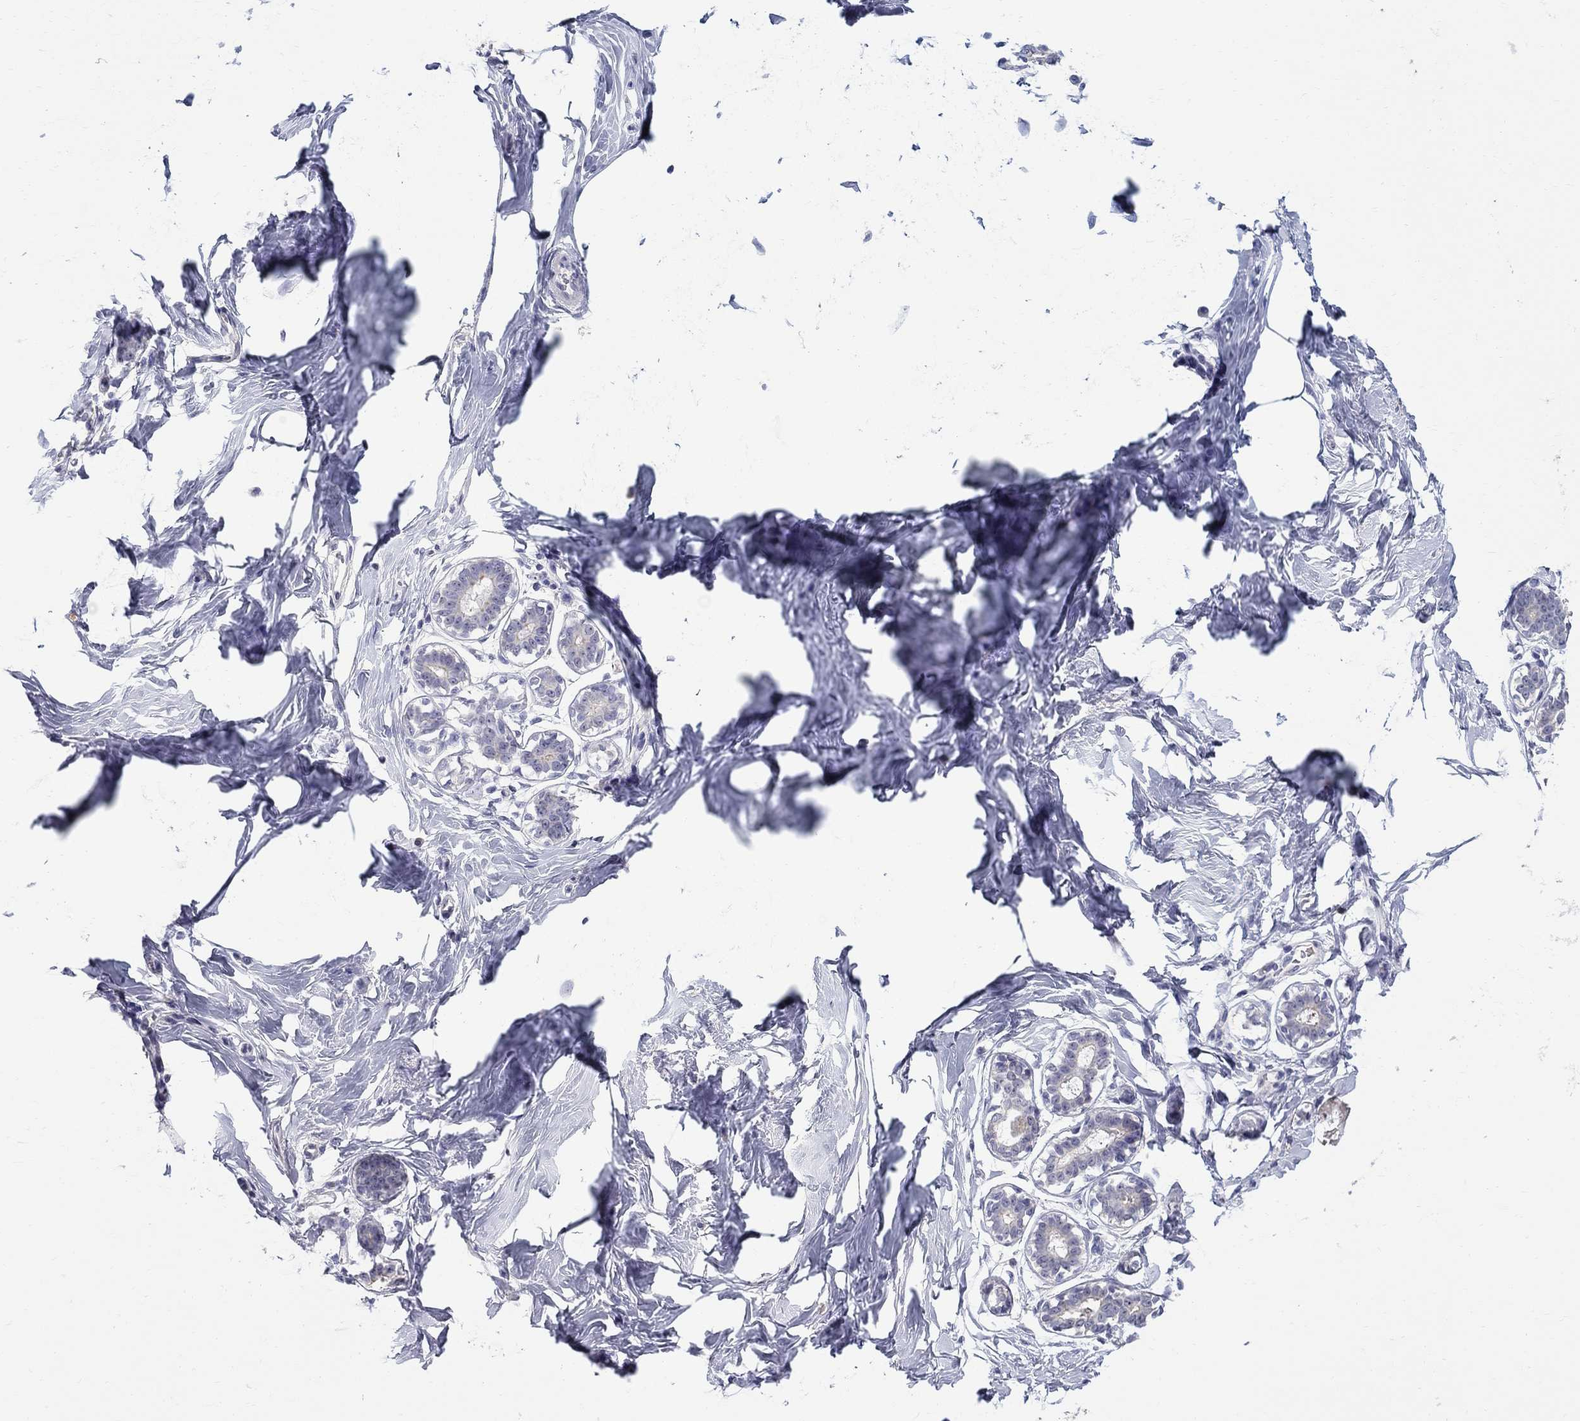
{"staining": {"intensity": "negative", "quantity": "none", "location": "none"}, "tissue": "breast", "cell_type": "Adipocytes", "image_type": "normal", "snomed": [{"axis": "morphology", "description": "Normal tissue, NOS"}, {"axis": "morphology", "description": "Lobular carcinoma, in situ"}, {"axis": "topography", "description": "Breast"}], "caption": "Immunohistochemistry (IHC) histopathology image of normal breast: human breast stained with DAB displays no significant protein expression in adipocytes.", "gene": "QRFPR", "patient": {"sex": "female", "age": 35}}